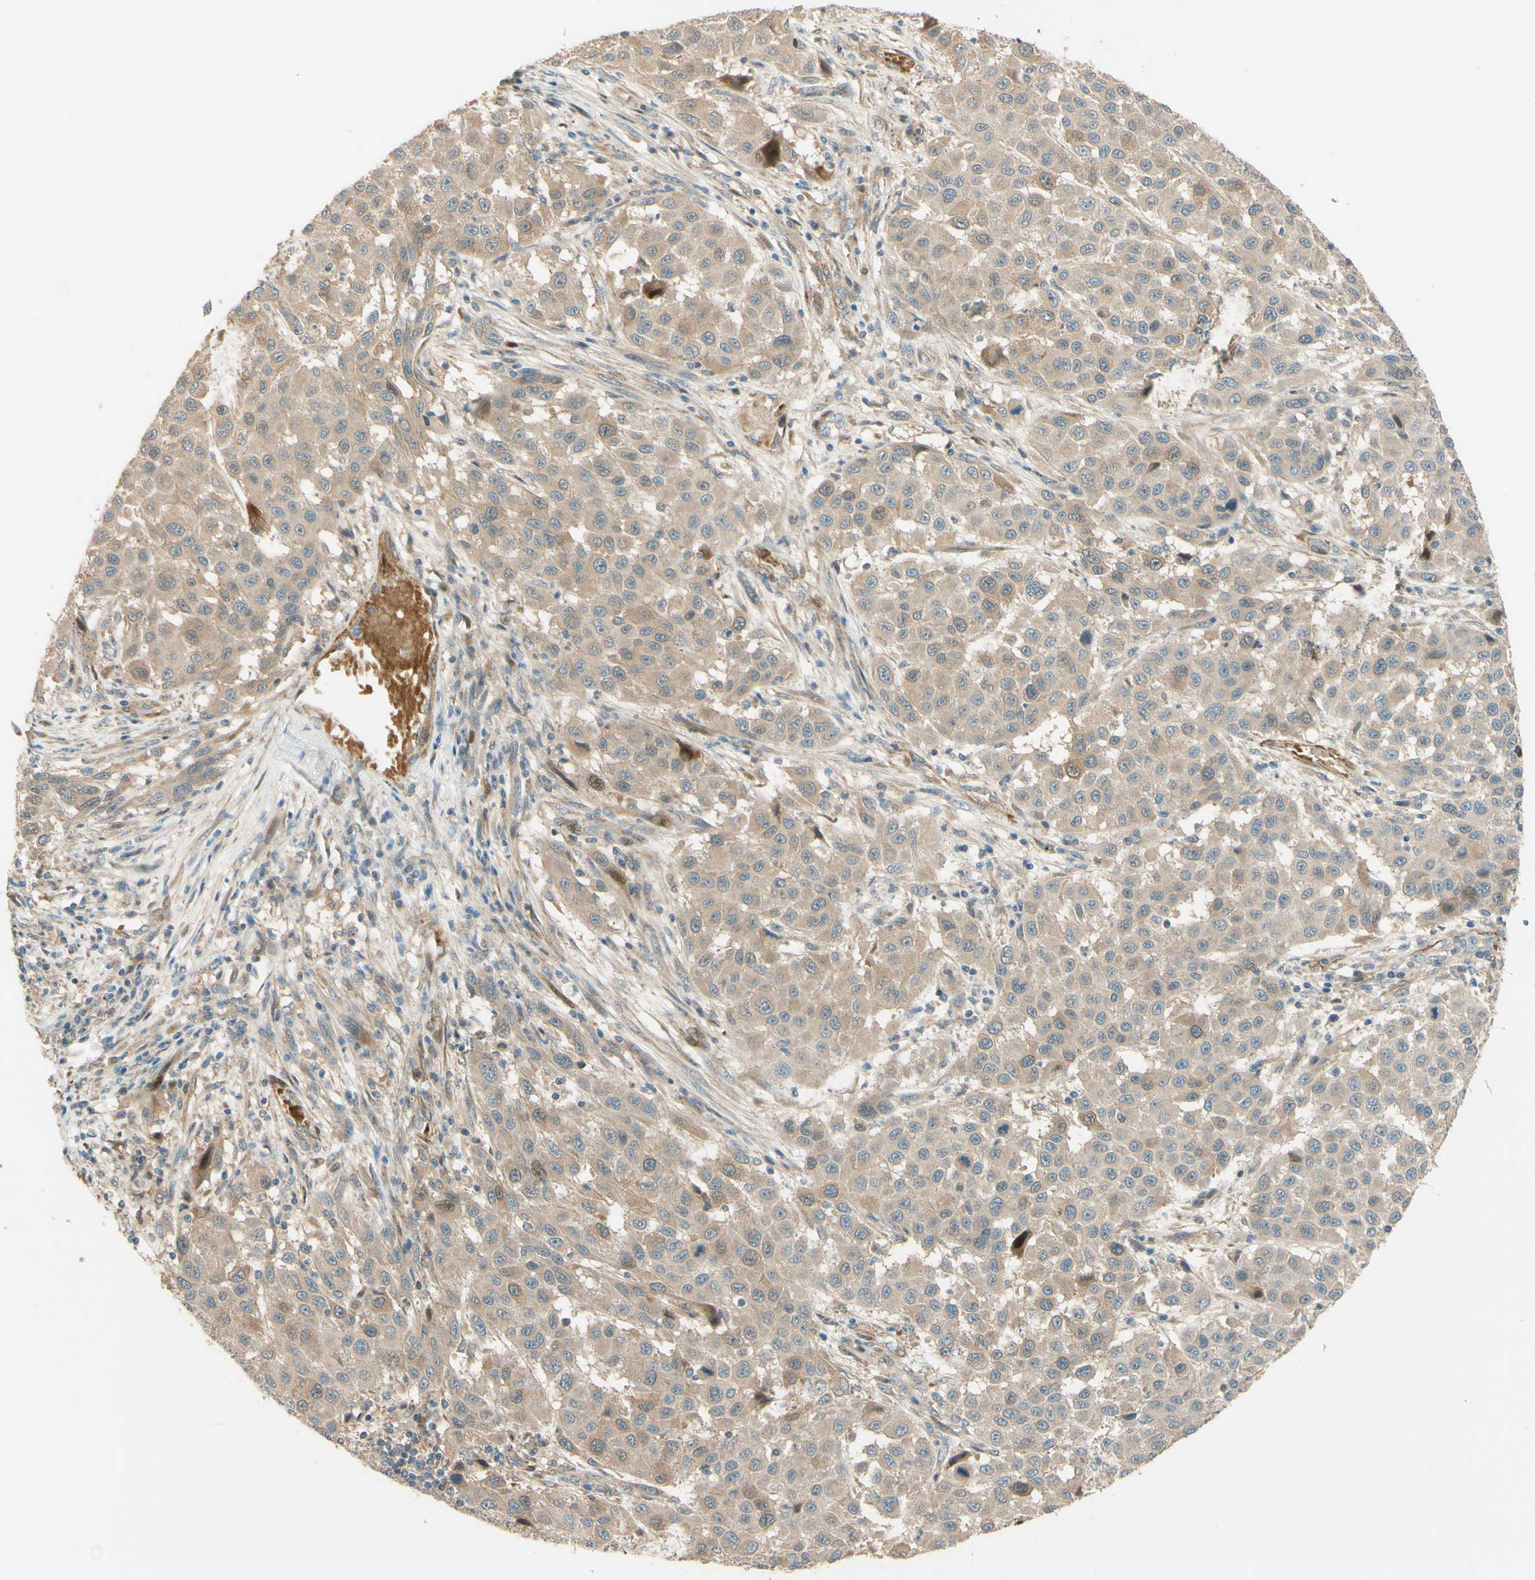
{"staining": {"intensity": "weak", "quantity": ">75%", "location": "cytoplasmic/membranous"}, "tissue": "melanoma", "cell_type": "Tumor cells", "image_type": "cancer", "snomed": [{"axis": "morphology", "description": "Malignant melanoma, Metastatic site"}, {"axis": "topography", "description": "Lymph node"}], "caption": "Immunohistochemical staining of malignant melanoma (metastatic site) reveals weak cytoplasmic/membranous protein expression in approximately >75% of tumor cells.", "gene": "ADAM17", "patient": {"sex": "male", "age": 61}}